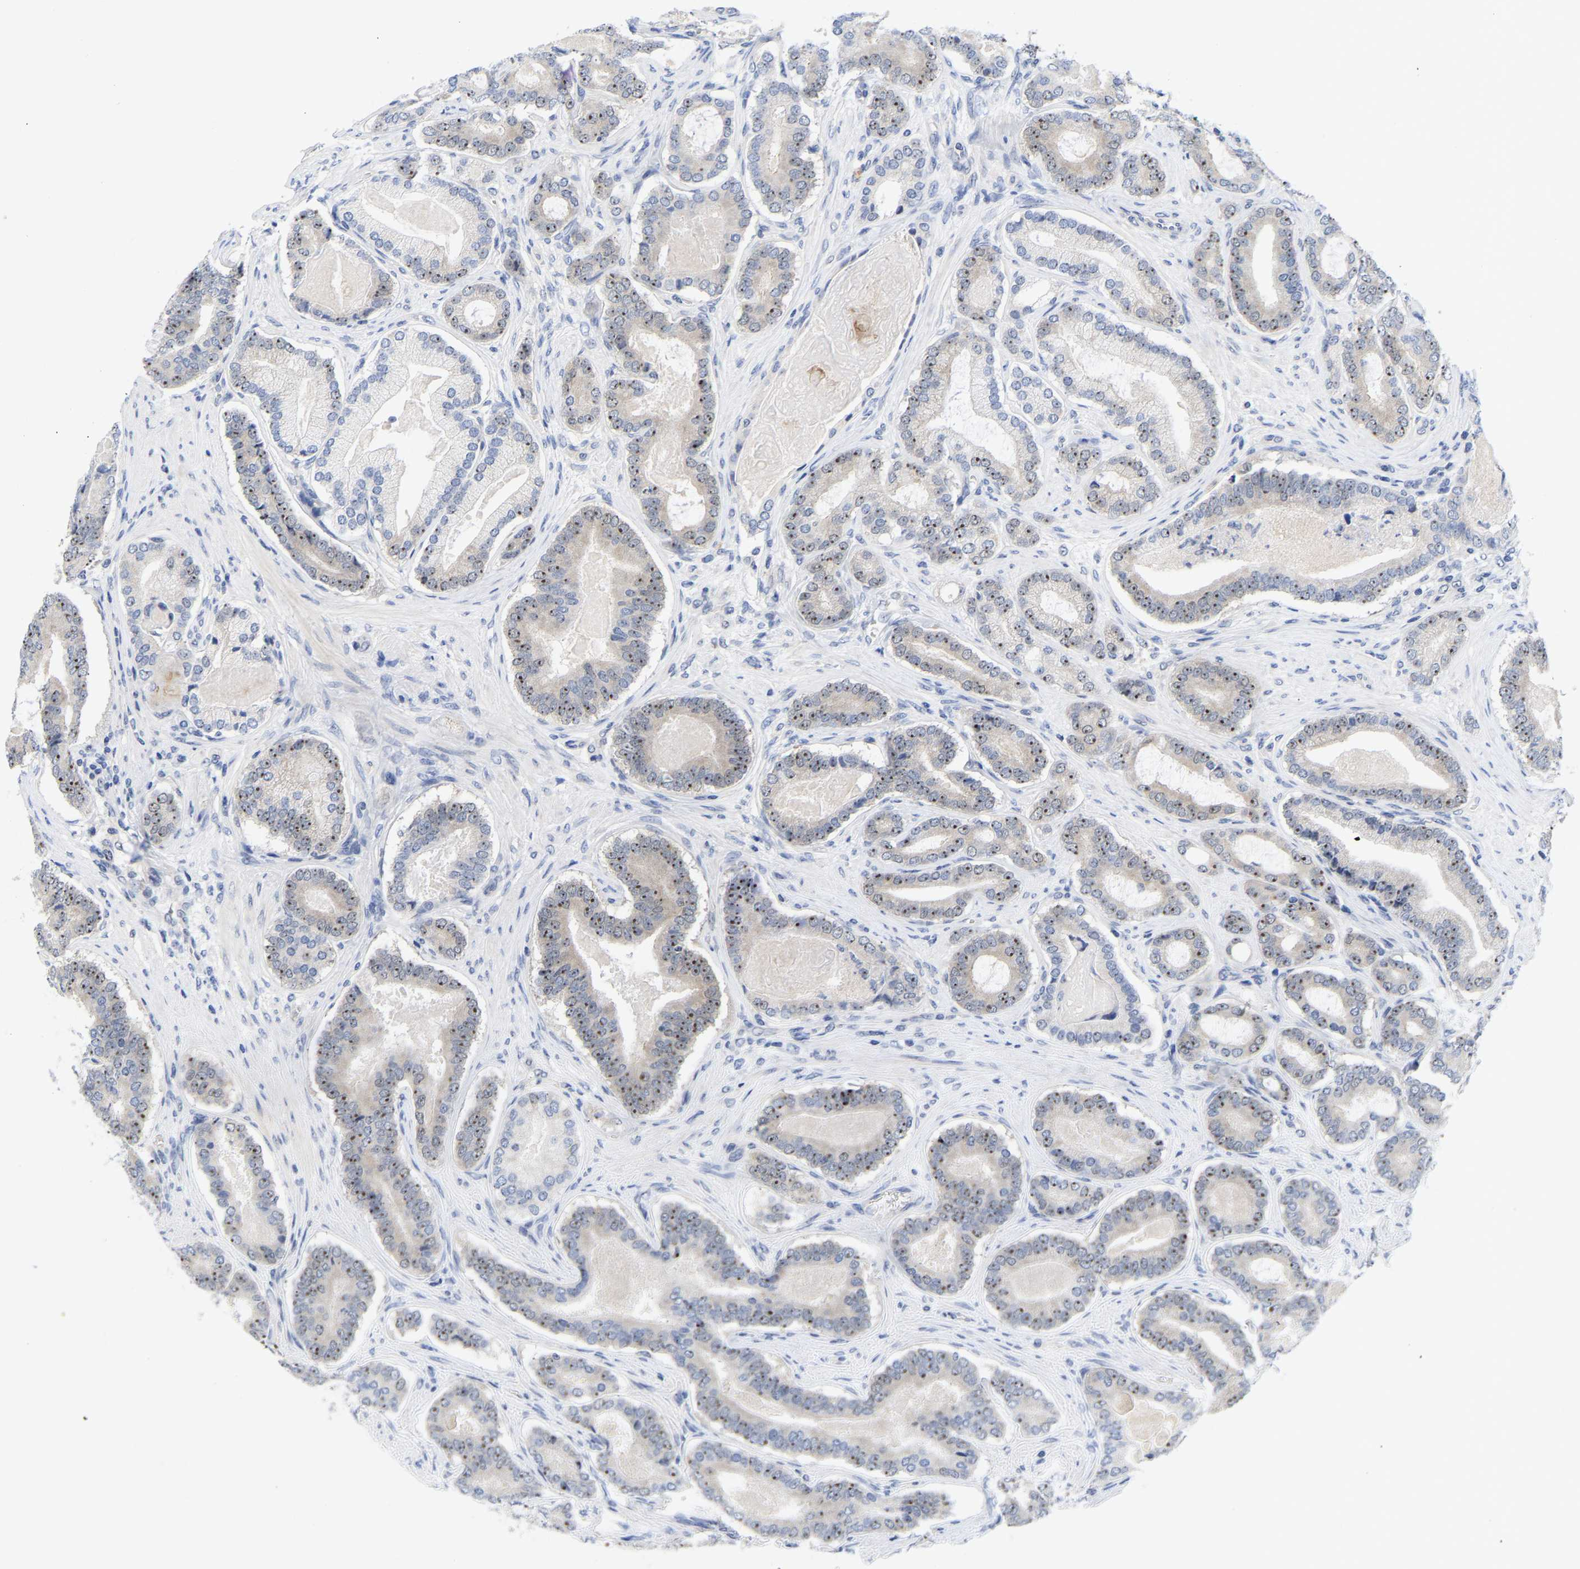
{"staining": {"intensity": "moderate", "quantity": "25%-75%", "location": "nuclear"}, "tissue": "prostate cancer", "cell_type": "Tumor cells", "image_type": "cancer", "snomed": [{"axis": "morphology", "description": "Adenocarcinoma, High grade"}, {"axis": "topography", "description": "Prostate"}], "caption": "High-magnification brightfield microscopy of prostate cancer (high-grade adenocarcinoma) stained with DAB (3,3'-diaminobenzidine) (brown) and counterstained with hematoxylin (blue). tumor cells exhibit moderate nuclear expression is appreciated in about25%-75% of cells. (DAB = brown stain, brightfield microscopy at high magnification).", "gene": "NLE1", "patient": {"sex": "male", "age": 60}}